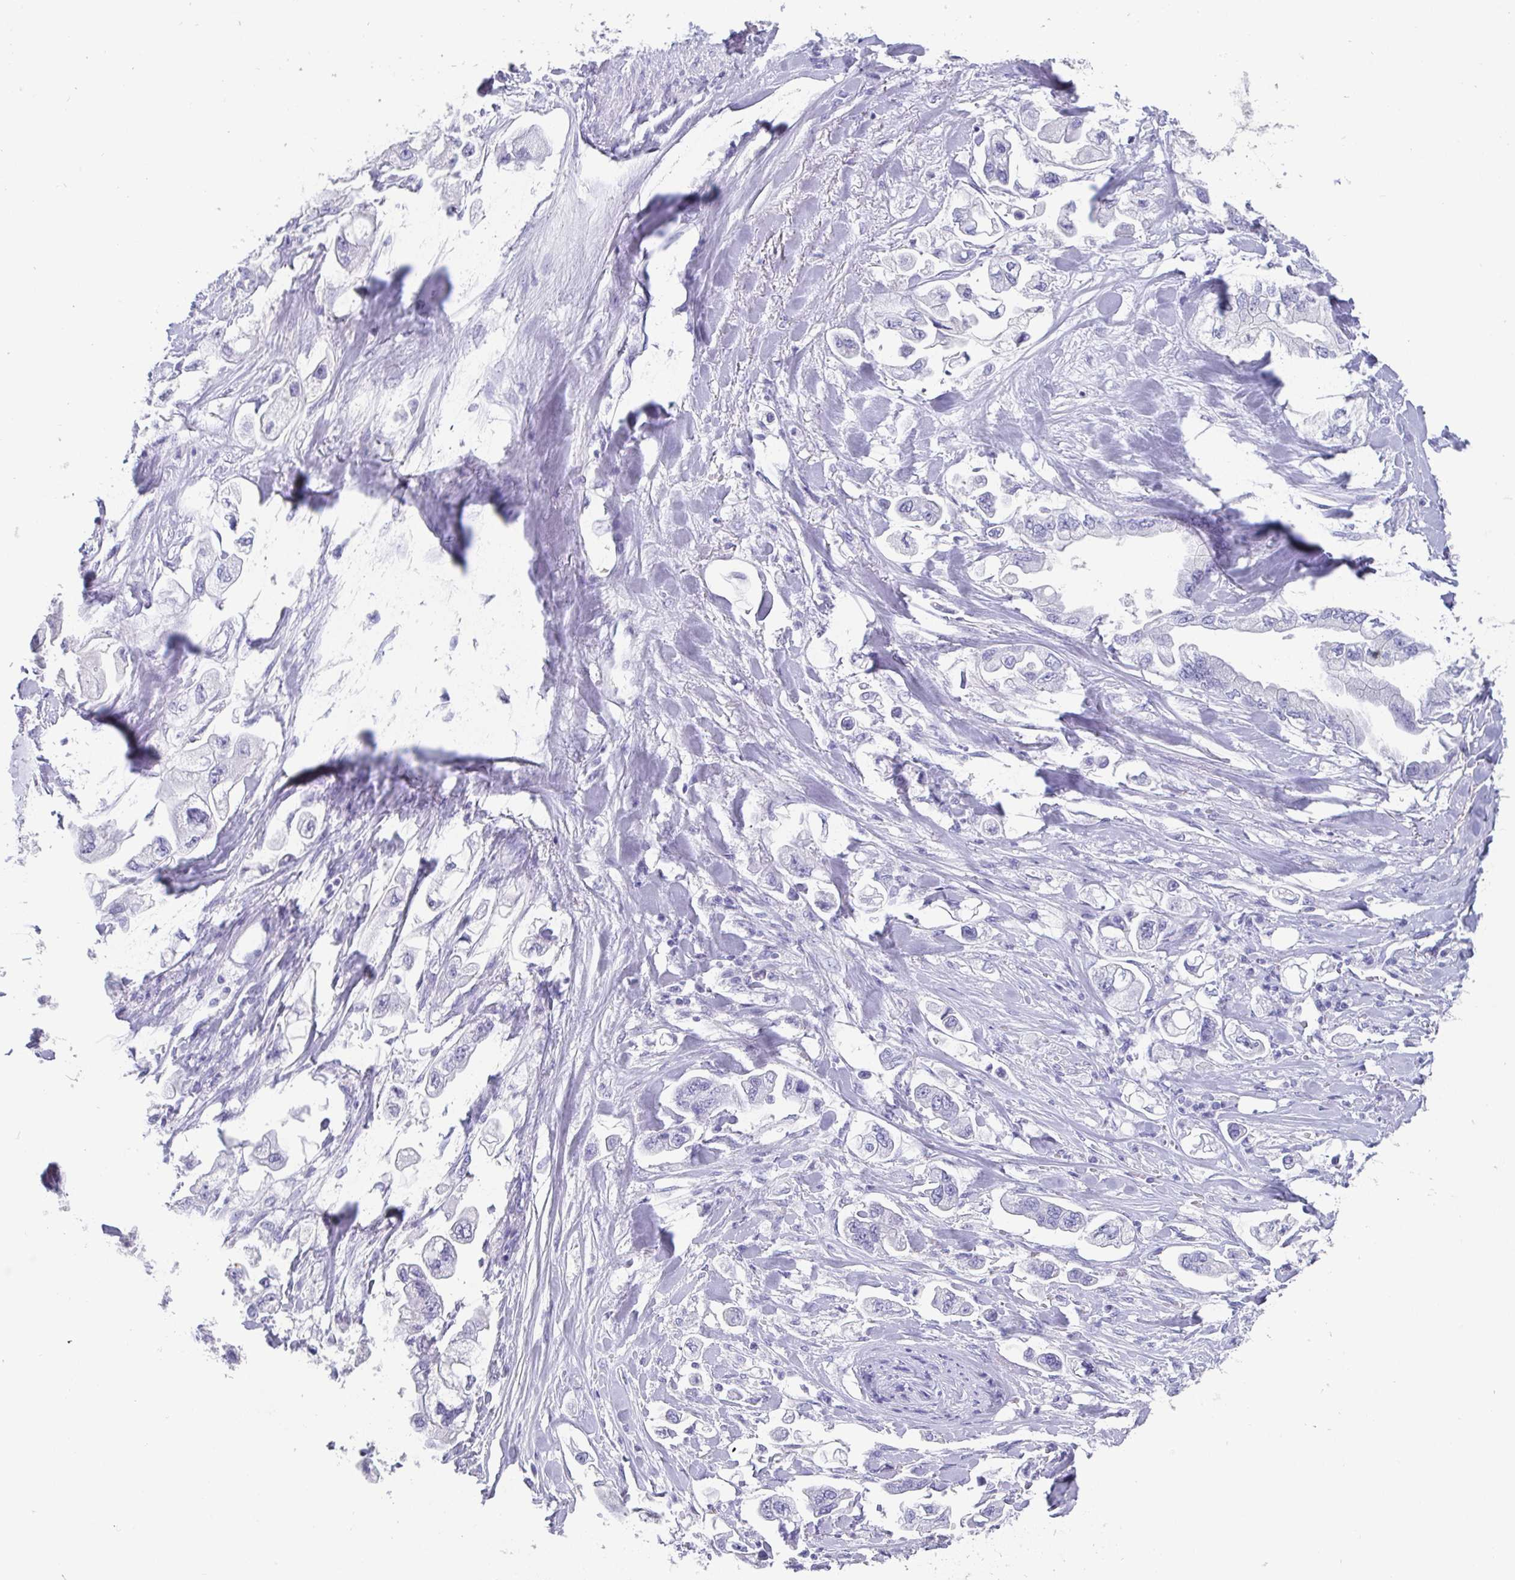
{"staining": {"intensity": "negative", "quantity": "none", "location": "none"}, "tissue": "stomach cancer", "cell_type": "Tumor cells", "image_type": "cancer", "snomed": [{"axis": "morphology", "description": "Adenocarcinoma, NOS"}, {"axis": "topography", "description": "Stomach"}], "caption": "A micrograph of stomach cancer (adenocarcinoma) stained for a protein demonstrates no brown staining in tumor cells. (IHC, brightfield microscopy, high magnification).", "gene": "SCGN", "patient": {"sex": "male", "age": 62}}